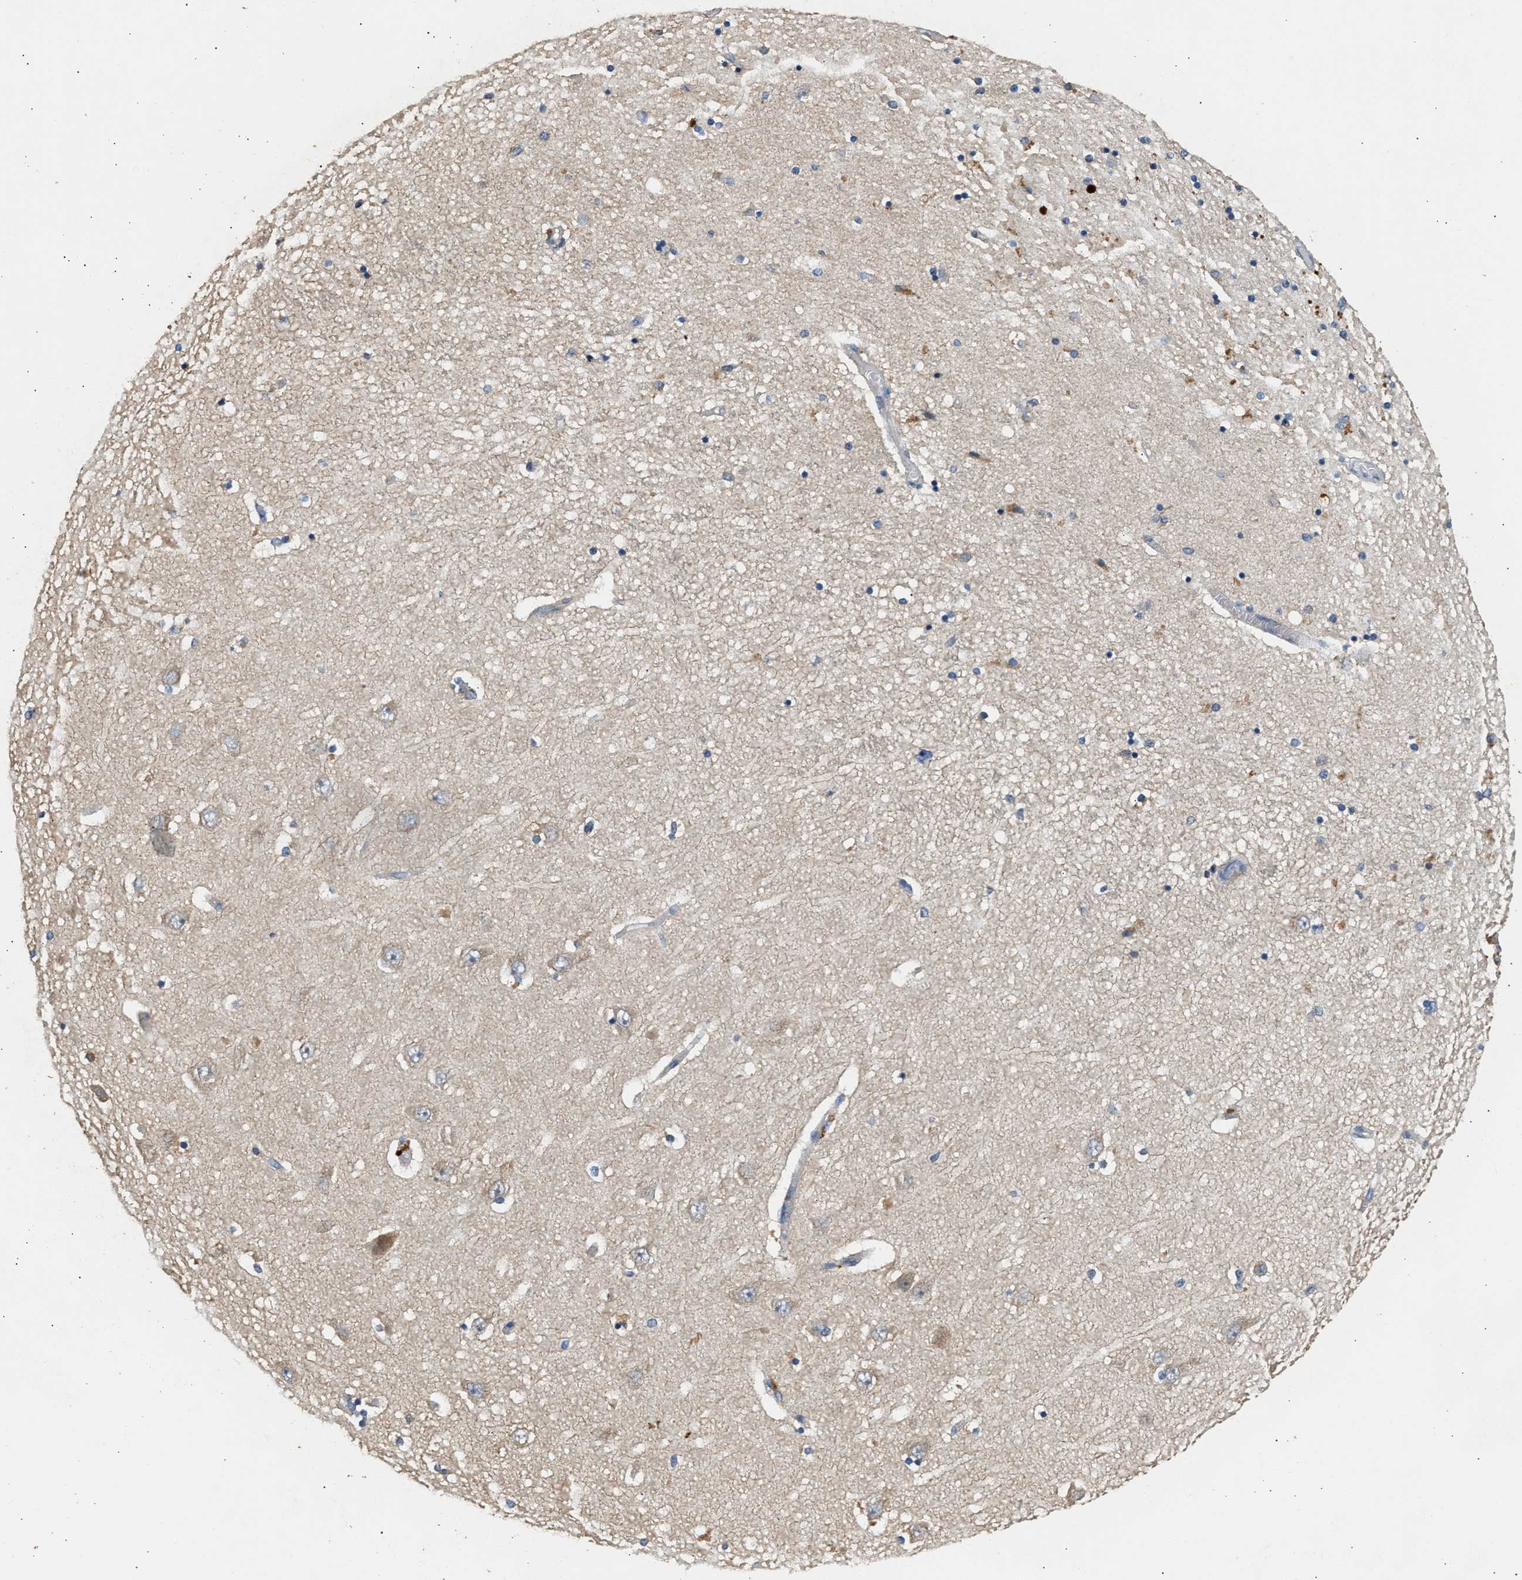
{"staining": {"intensity": "weak", "quantity": "<25%", "location": "cytoplasmic/membranous"}, "tissue": "hippocampus", "cell_type": "Glial cells", "image_type": "normal", "snomed": [{"axis": "morphology", "description": "Normal tissue, NOS"}, {"axis": "topography", "description": "Hippocampus"}], "caption": "The immunohistochemistry photomicrograph has no significant expression in glial cells of hippocampus.", "gene": "WDR31", "patient": {"sex": "female", "age": 54}}